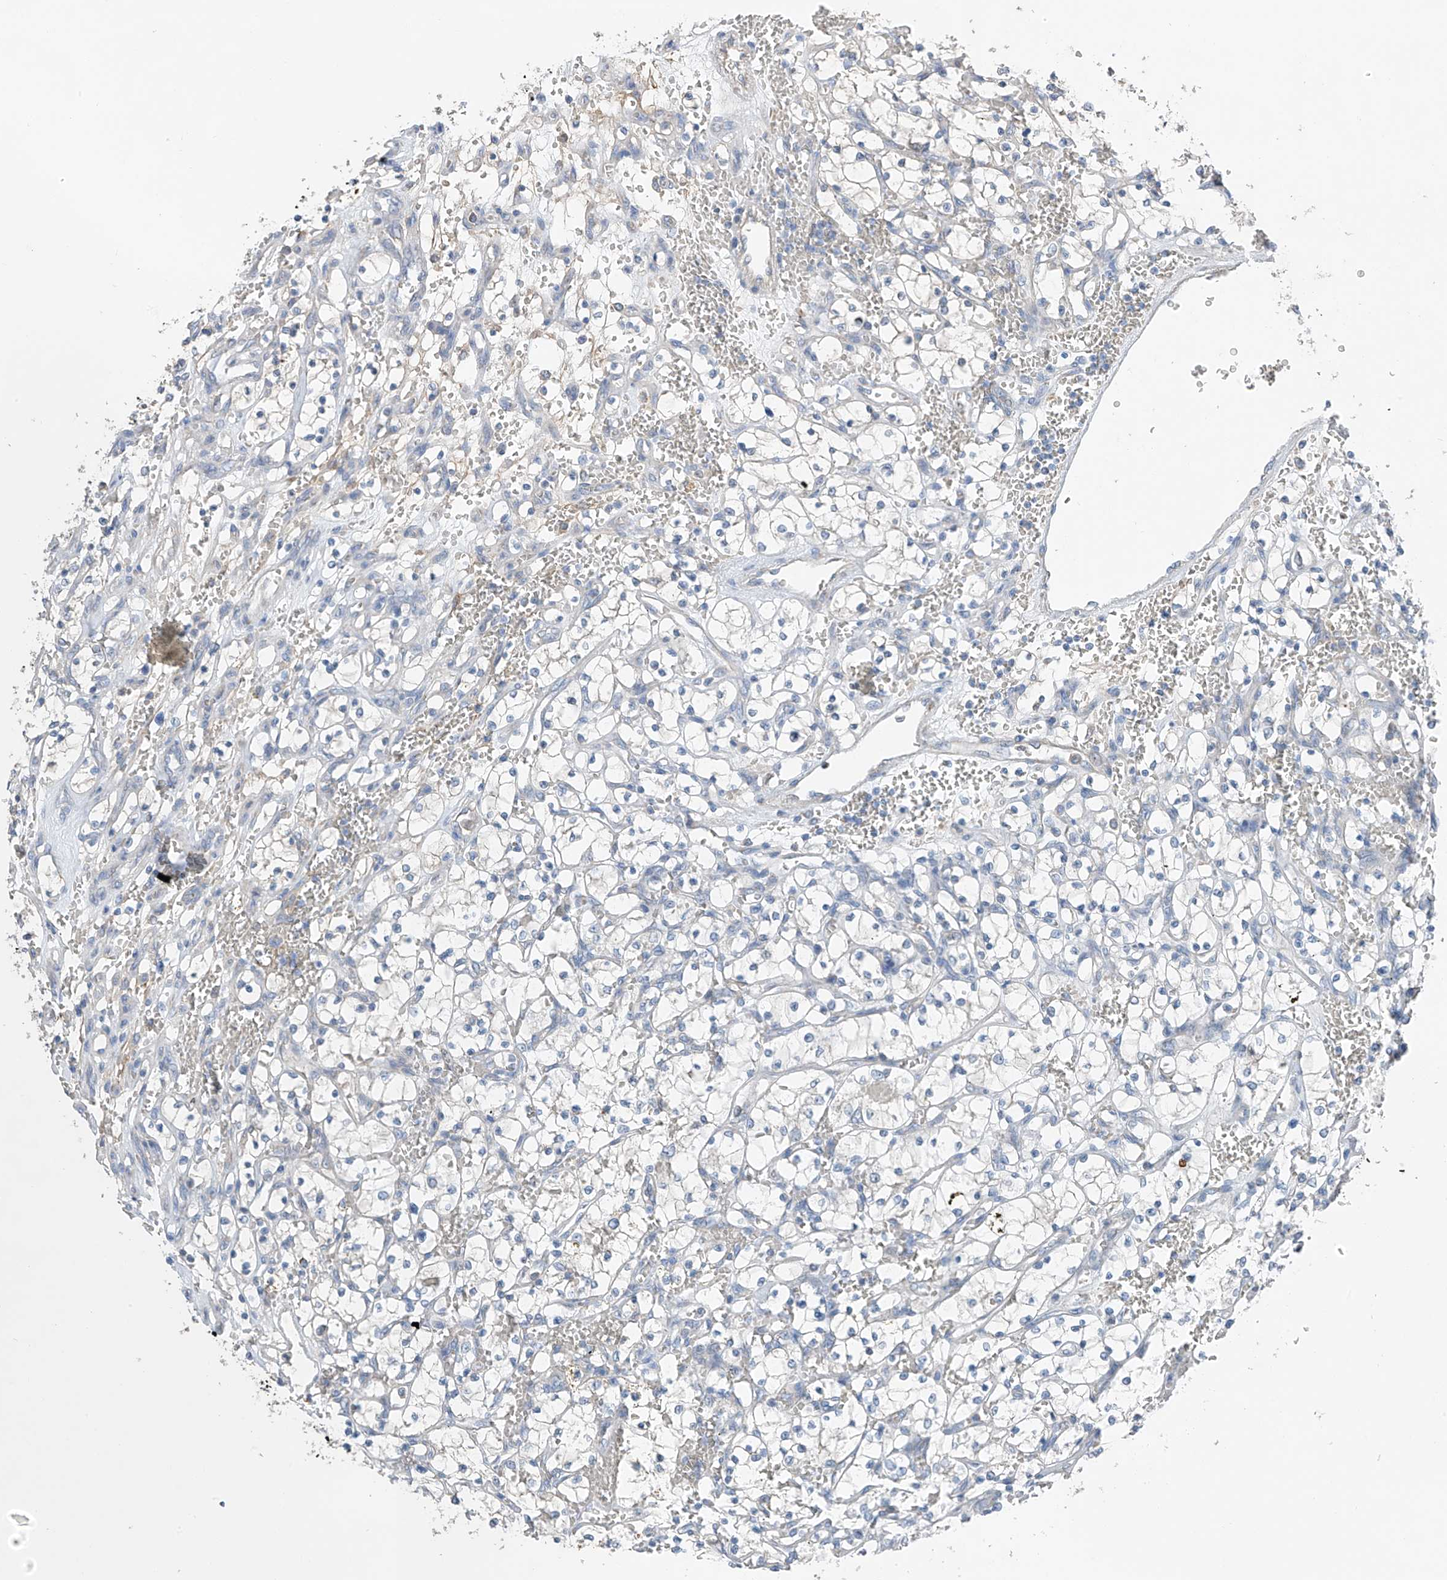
{"staining": {"intensity": "negative", "quantity": "none", "location": "none"}, "tissue": "renal cancer", "cell_type": "Tumor cells", "image_type": "cancer", "snomed": [{"axis": "morphology", "description": "Adenocarcinoma, NOS"}, {"axis": "topography", "description": "Kidney"}], "caption": "Immunohistochemical staining of human adenocarcinoma (renal) demonstrates no significant positivity in tumor cells.", "gene": "GALNTL6", "patient": {"sex": "female", "age": 69}}